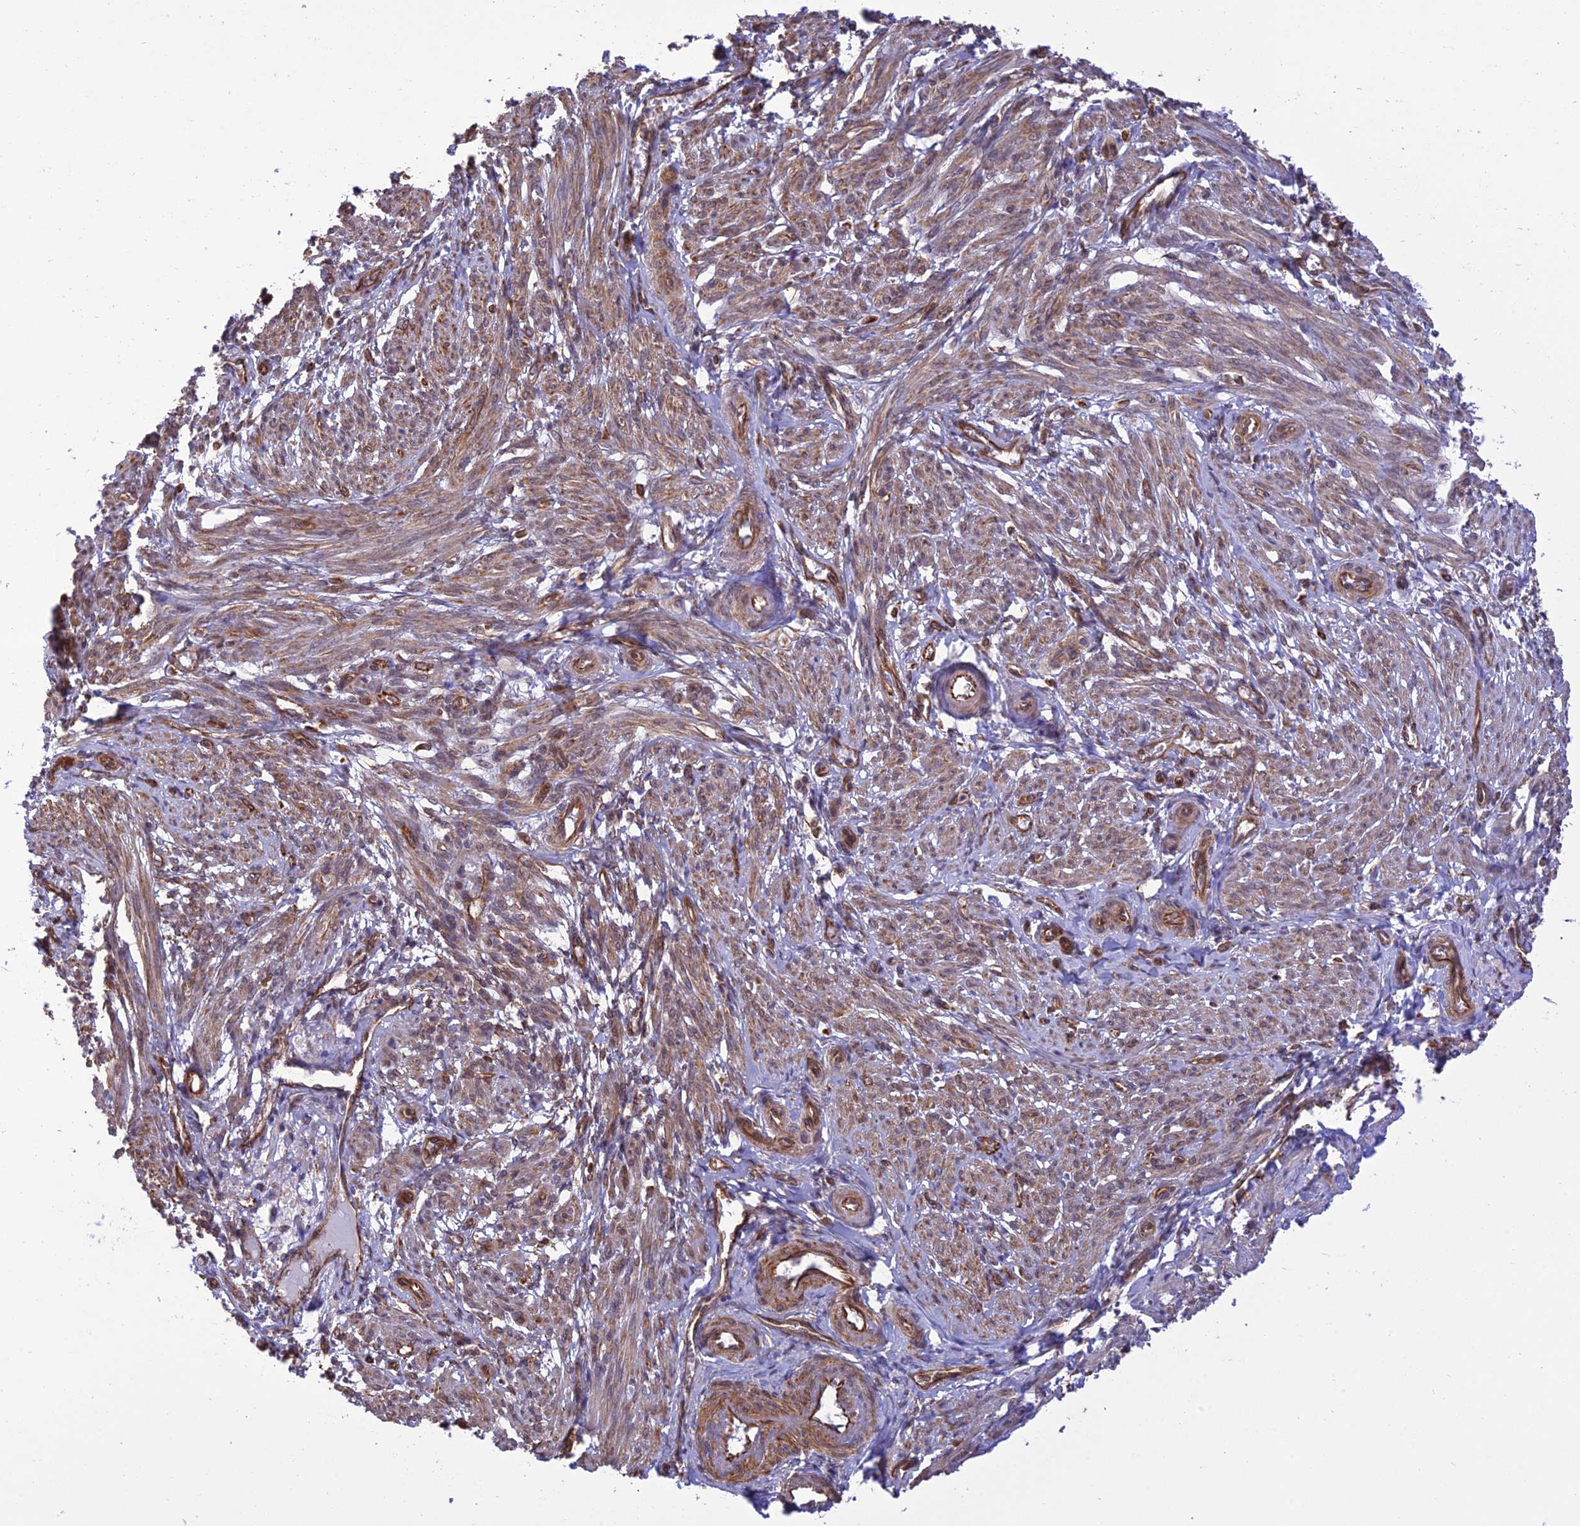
{"staining": {"intensity": "moderate", "quantity": ">75%", "location": "cytoplasmic/membranous,nuclear"}, "tissue": "smooth muscle", "cell_type": "Smooth muscle cells", "image_type": "normal", "snomed": [{"axis": "morphology", "description": "Normal tissue, NOS"}, {"axis": "topography", "description": "Smooth muscle"}], "caption": "Normal smooth muscle displays moderate cytoplasmic/membranous,nuclear staining in about >75% of smooth muscle cells (Brightfield microscopy of DAB IHC at high magnification)..", "gene": "PAGR1", "patient": {"sex": "female", "age": 39}}